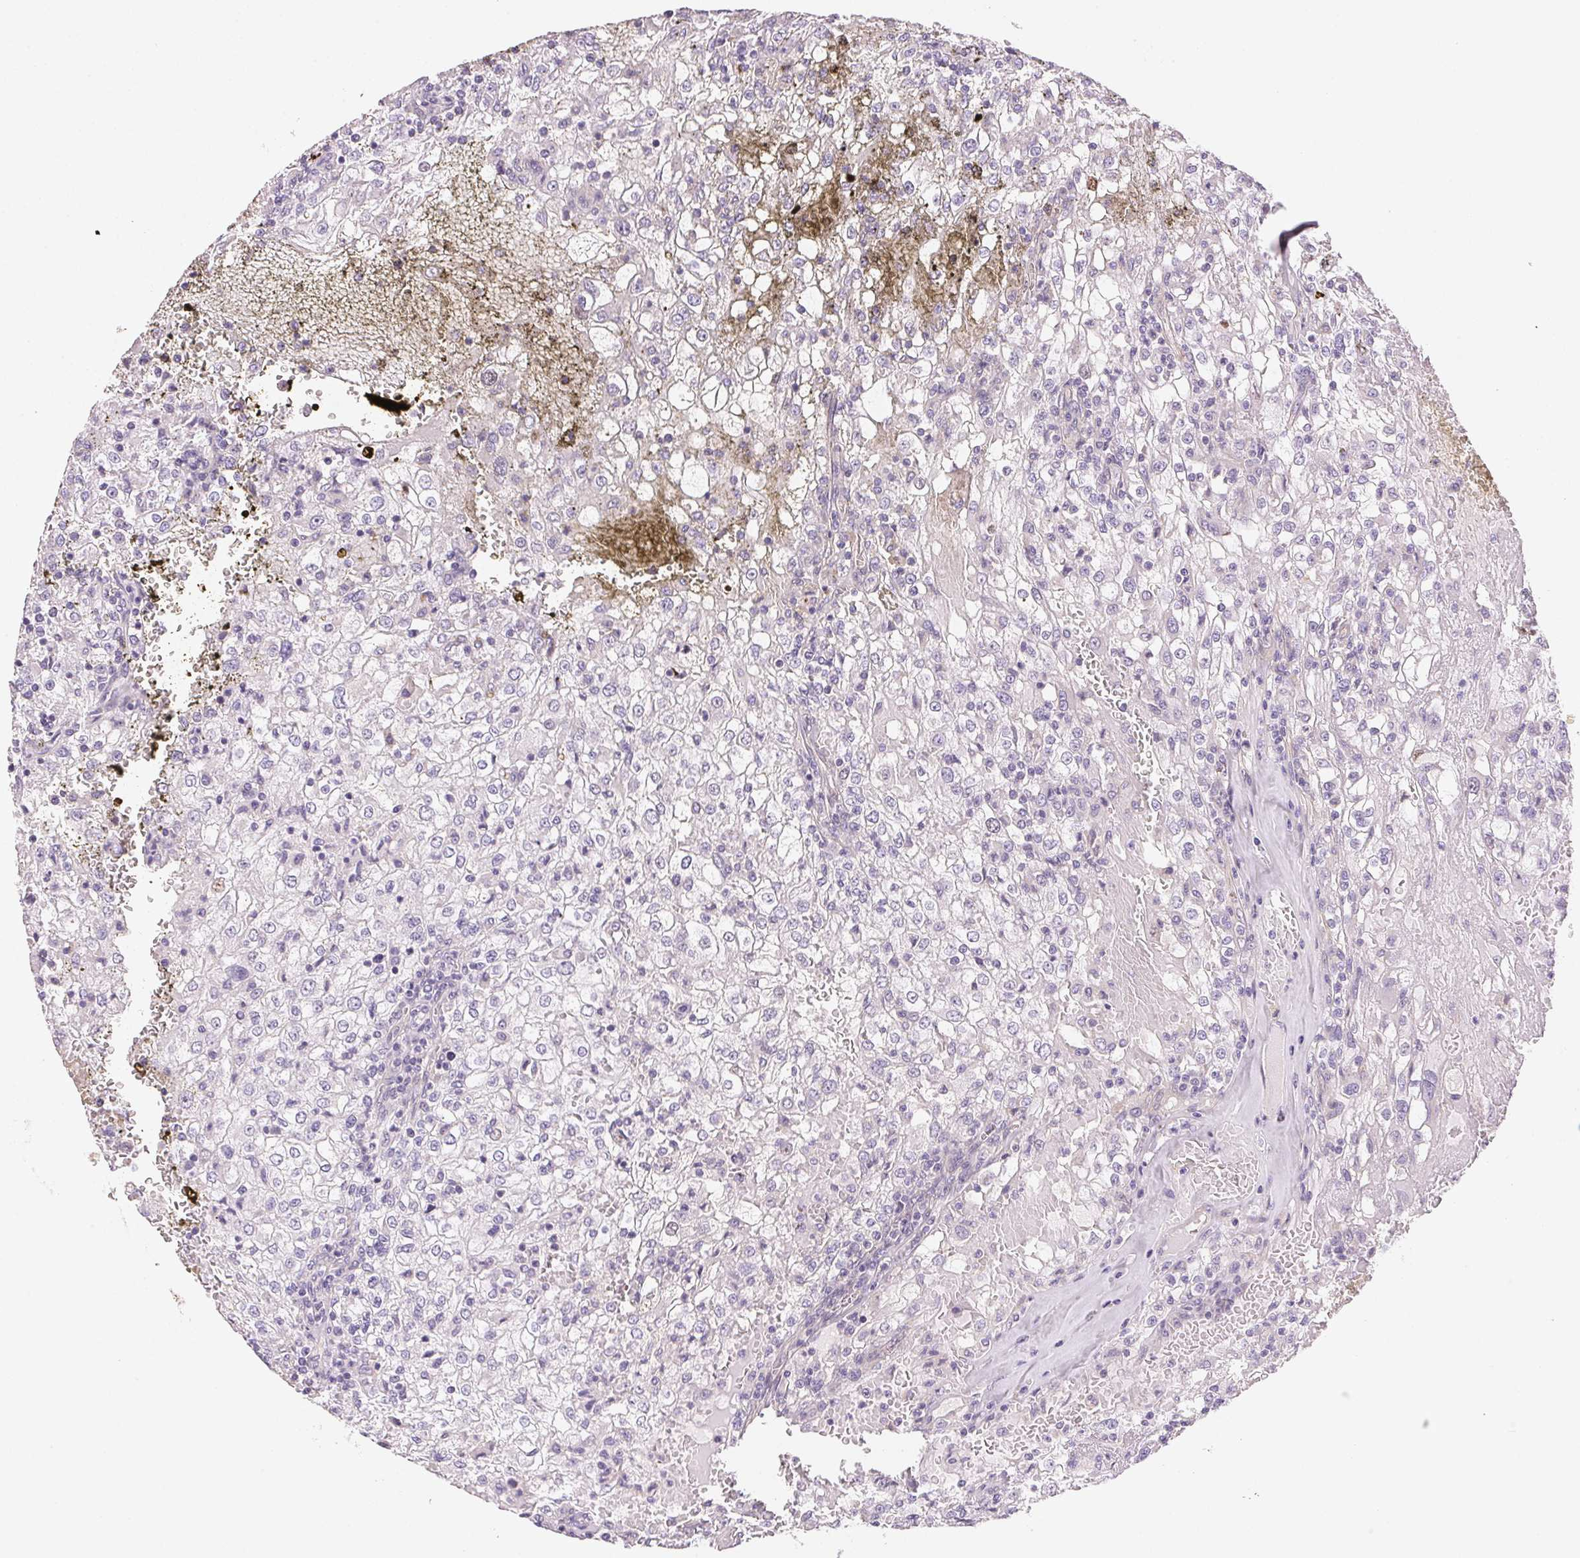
{"staining": {"intensity": "negative", "quantity": "none", "location": "none"}, "tissue": "renal cancer", "cell_type": "Tumor cells", "image_type": "cancer", "snomed": [{"axis": "morphology", "description": "Adenocarcinoma, NOS"}, {"axis": "topography", "description": "Kidney"}], "caption": "Immunohistochemical staining of renal cancer shows no significant positivity in tumor cells. (DAB immunohistochemistry (IHC) with hematoxylin counter stain).", "gene": "SMTN", "patient": {"sex": "female", "age": 74}}